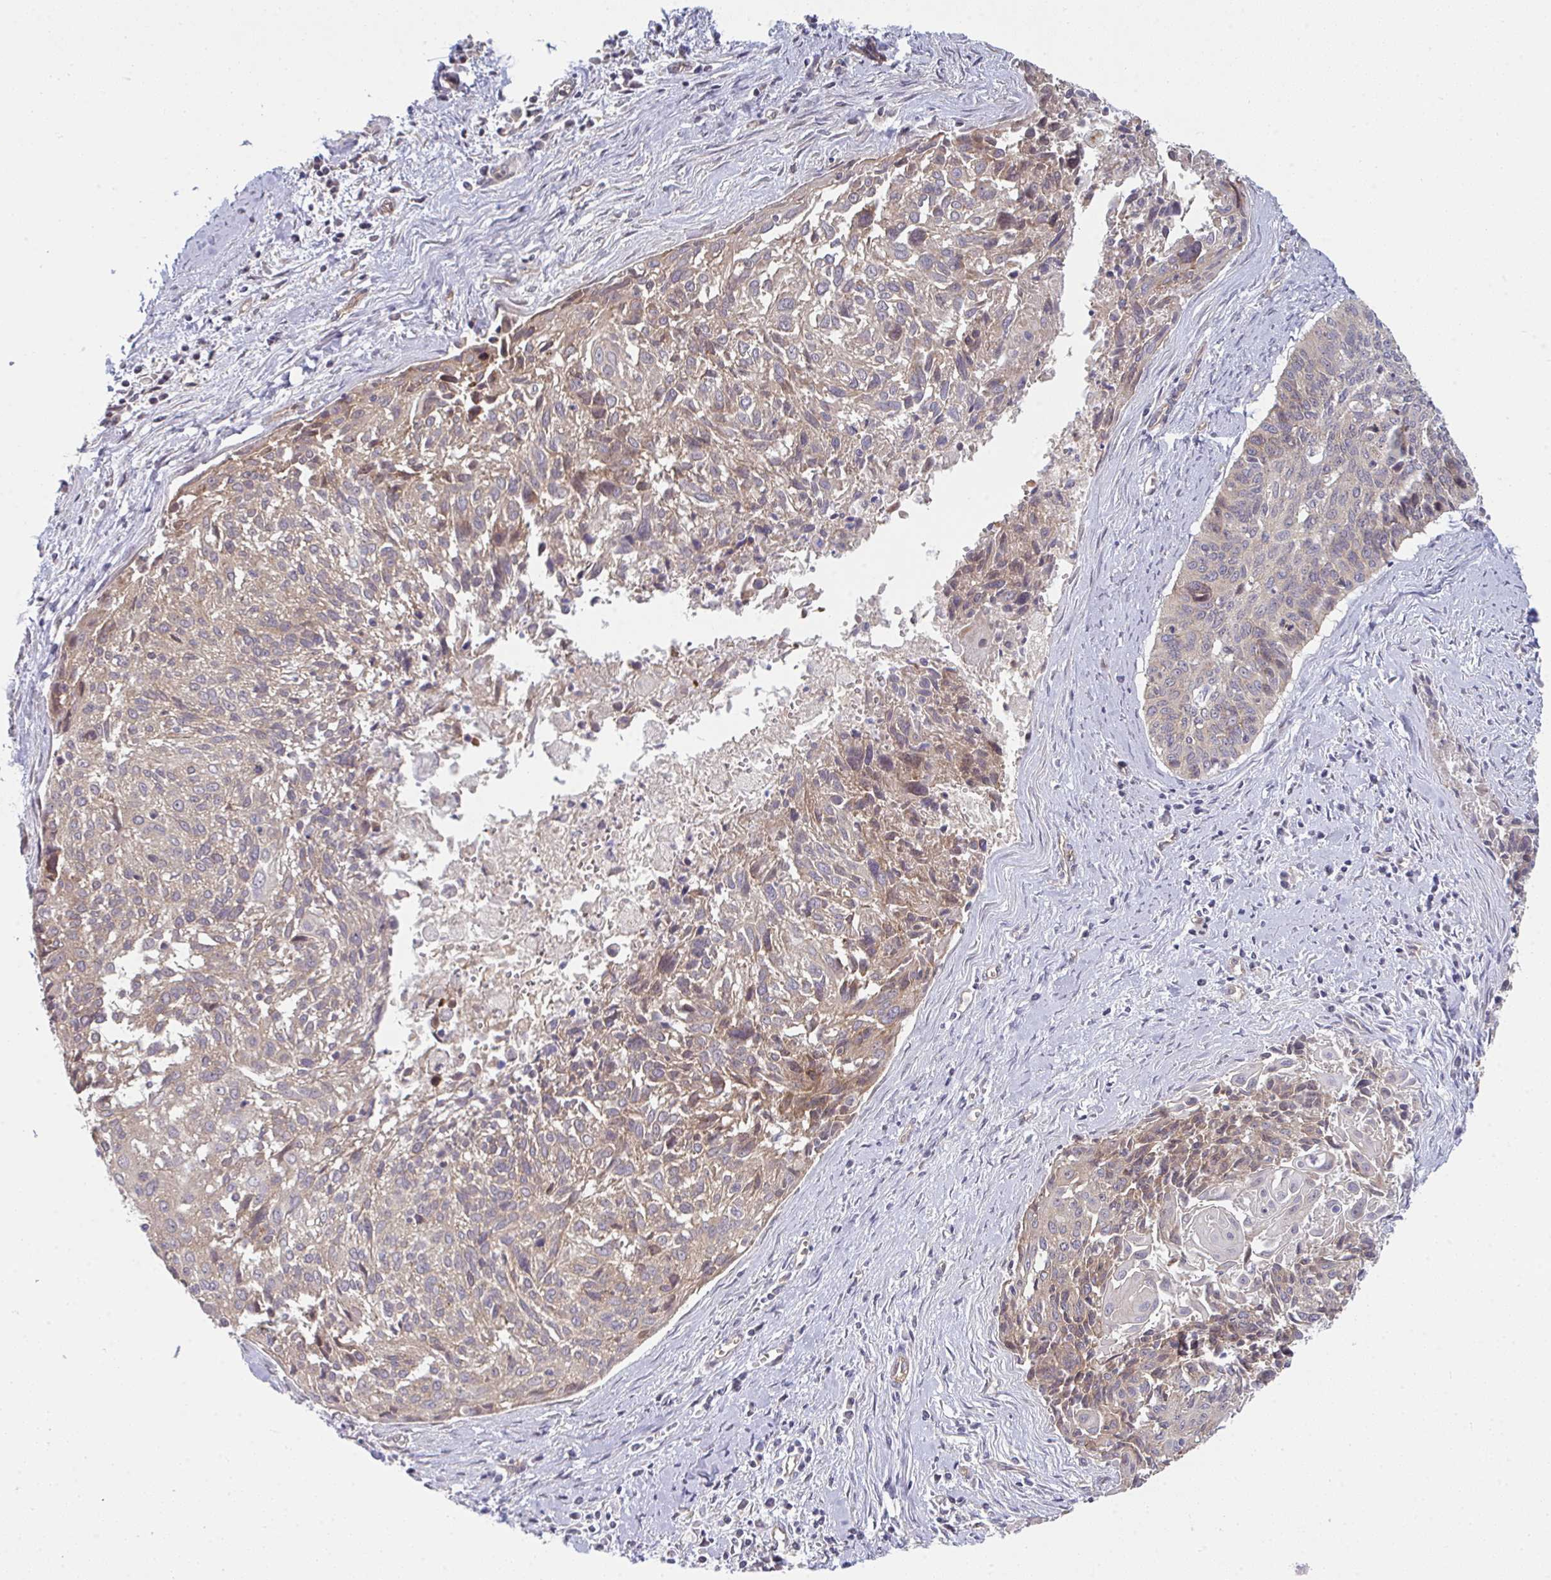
{"staining": {"intensity": "weak", "quantity": "25%-75%", "location": "cytoplasmic/membranous"}, "tissue": "cervical cancer", "cell_type": "Tumor cells", "image_type": "cancer", "snomed": [{"axis": "morphology", "description": "Squamous cell carcinoma, NOS"}, {"axis": "topography", "description": "Cervix"}], "caption": "This histopathology image reveals immunohistochemistry staining of human cervical cancer (squamous cell carcinoma), with low weak cytoplasmic/membranous staining in about 25%-75% of tumor cells.", "gene": "CASP9", "patient": {"sex": "female", "age": 55}}